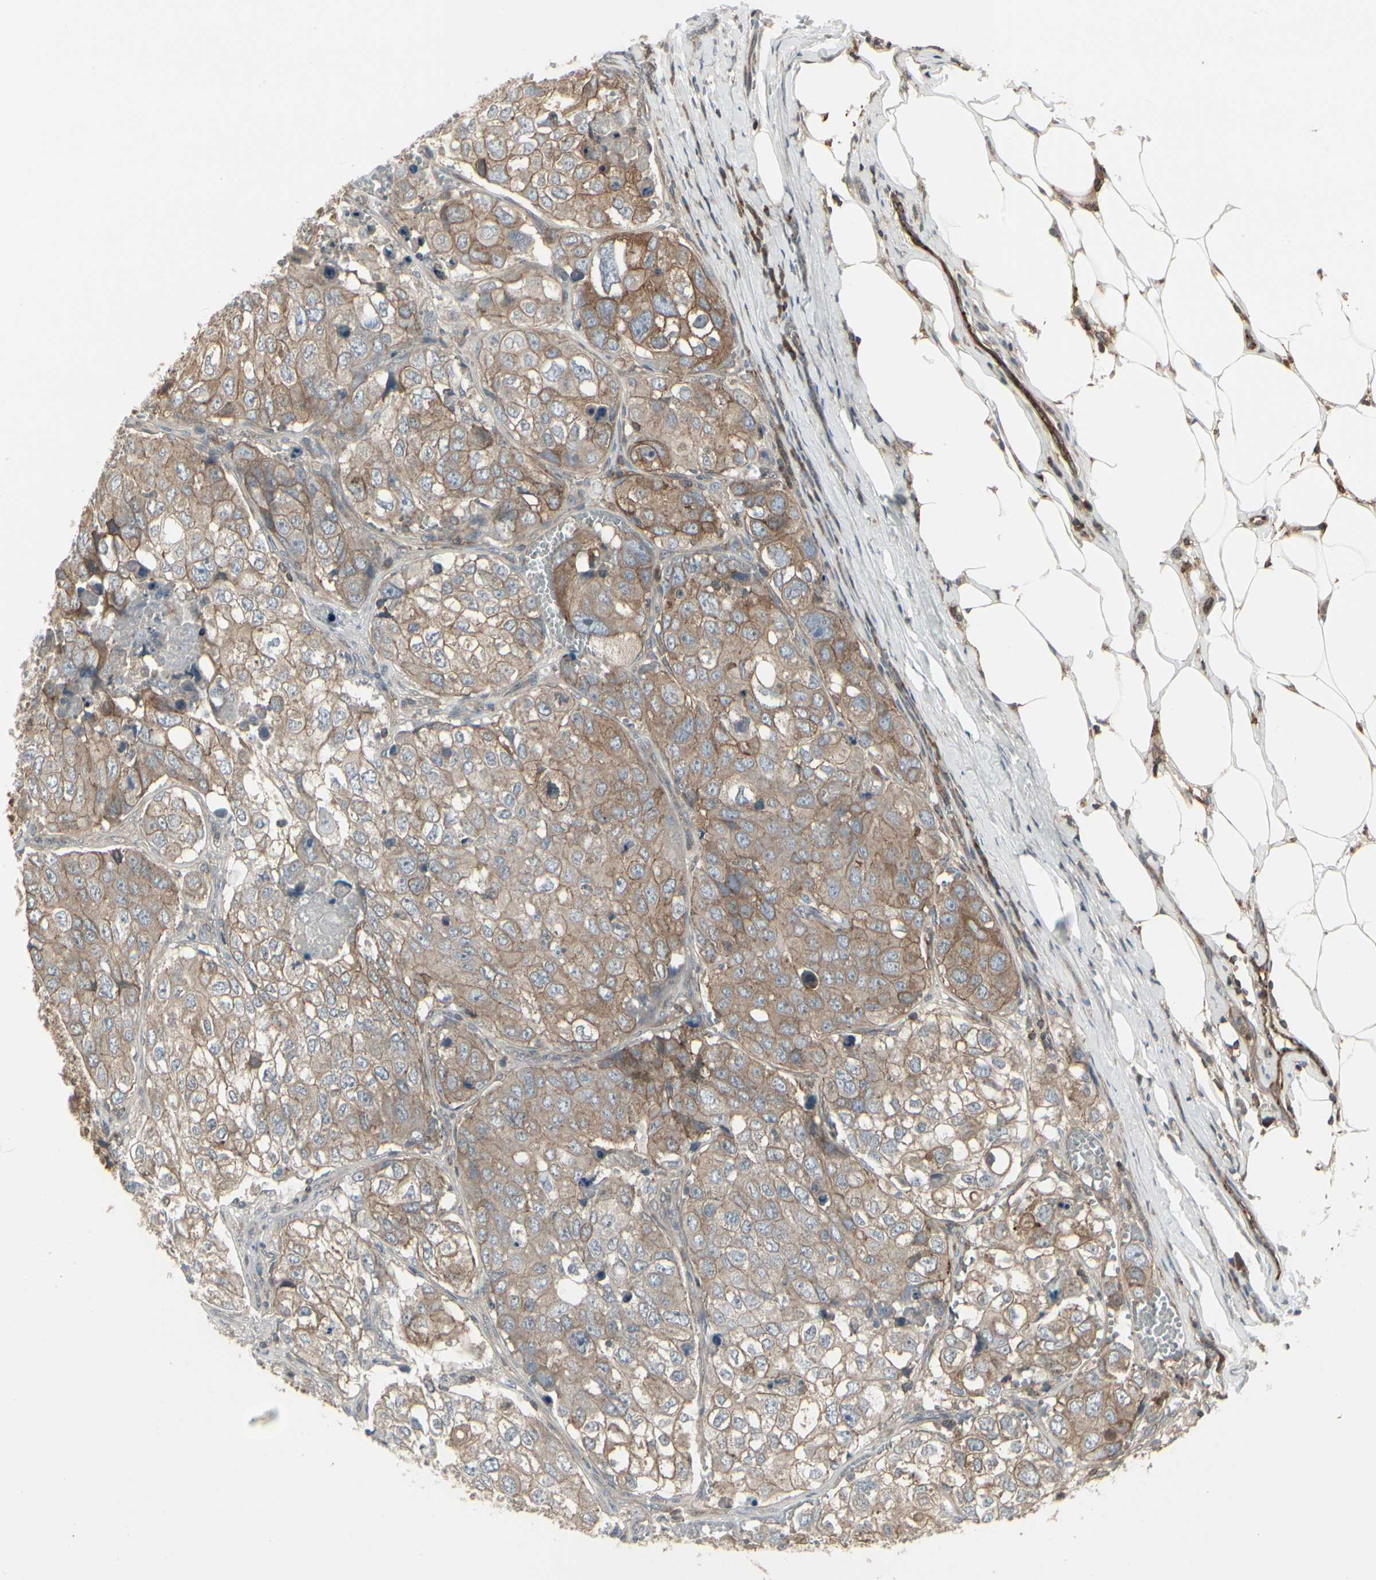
{"staining": {"intensity": "moderate", "quantity": ">75%", "location": "cytoplasmic/membranous"}, "tissue": "urothelial cancer", "cell_type": "Tumor cells", "image_type": "cancer", "snomed": [{"axis": "morphology", "description": "Urothelial carcinoma, High grade"}, {"axis": "topography", "description": "Lymph node"}, {"axis": "topography", "description": "Urinary bladder"}], "caption": "Immunohistochemistry histopathology image of human urothelial cancer stained for a protein (brown), which reveals medium levels of moderate cytoplasmic/membranous staining in about >75% of tumor cells.", "gene": "EPS15", "patient": {"sex": "male", "age": 51}}